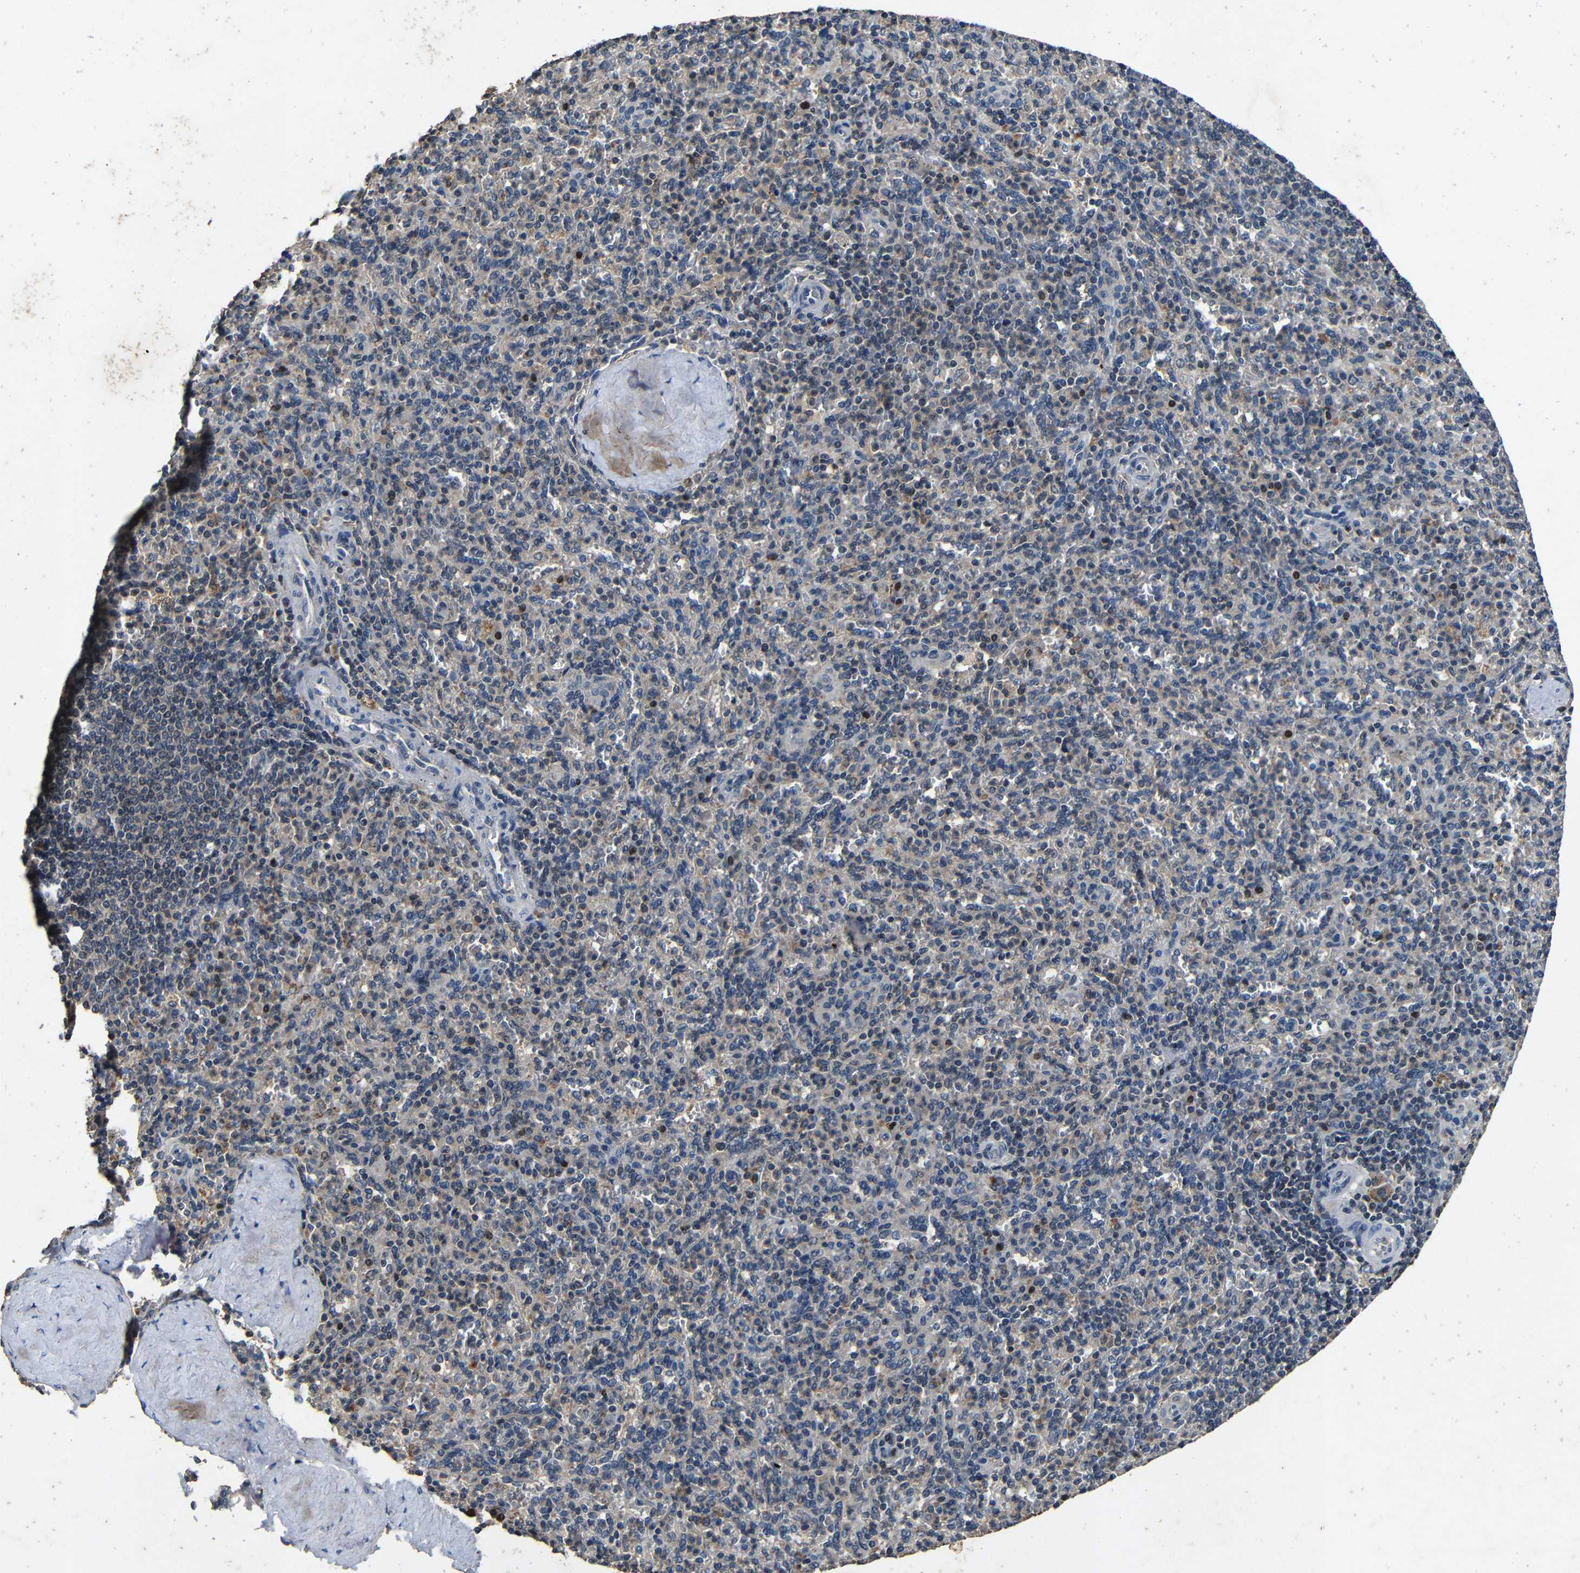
{"staining": {"intensity": "weak", "quantity": "25%-75%", "location": "cytoplasmic/membranous"}, "tissue": "spleen", "cell_type": "Cells in red pulp", "image_type": "normal", "snomed": [{"axis": "morphology", "description": "Normal tissue, NOS"}, {"axis": "topography", "description": "Spleen"}], "caption": "High-magnification brightfield microscopy of benign spleen stained with DAB (brown) and counterstained with hematoxylin (blue). cells in red pulp exhibit weak cytoplasmic/membranous expression is seen in about25%-75% of cells.", "gene": "C6orf89", "patient": {"sex": "male", "age": 36}}